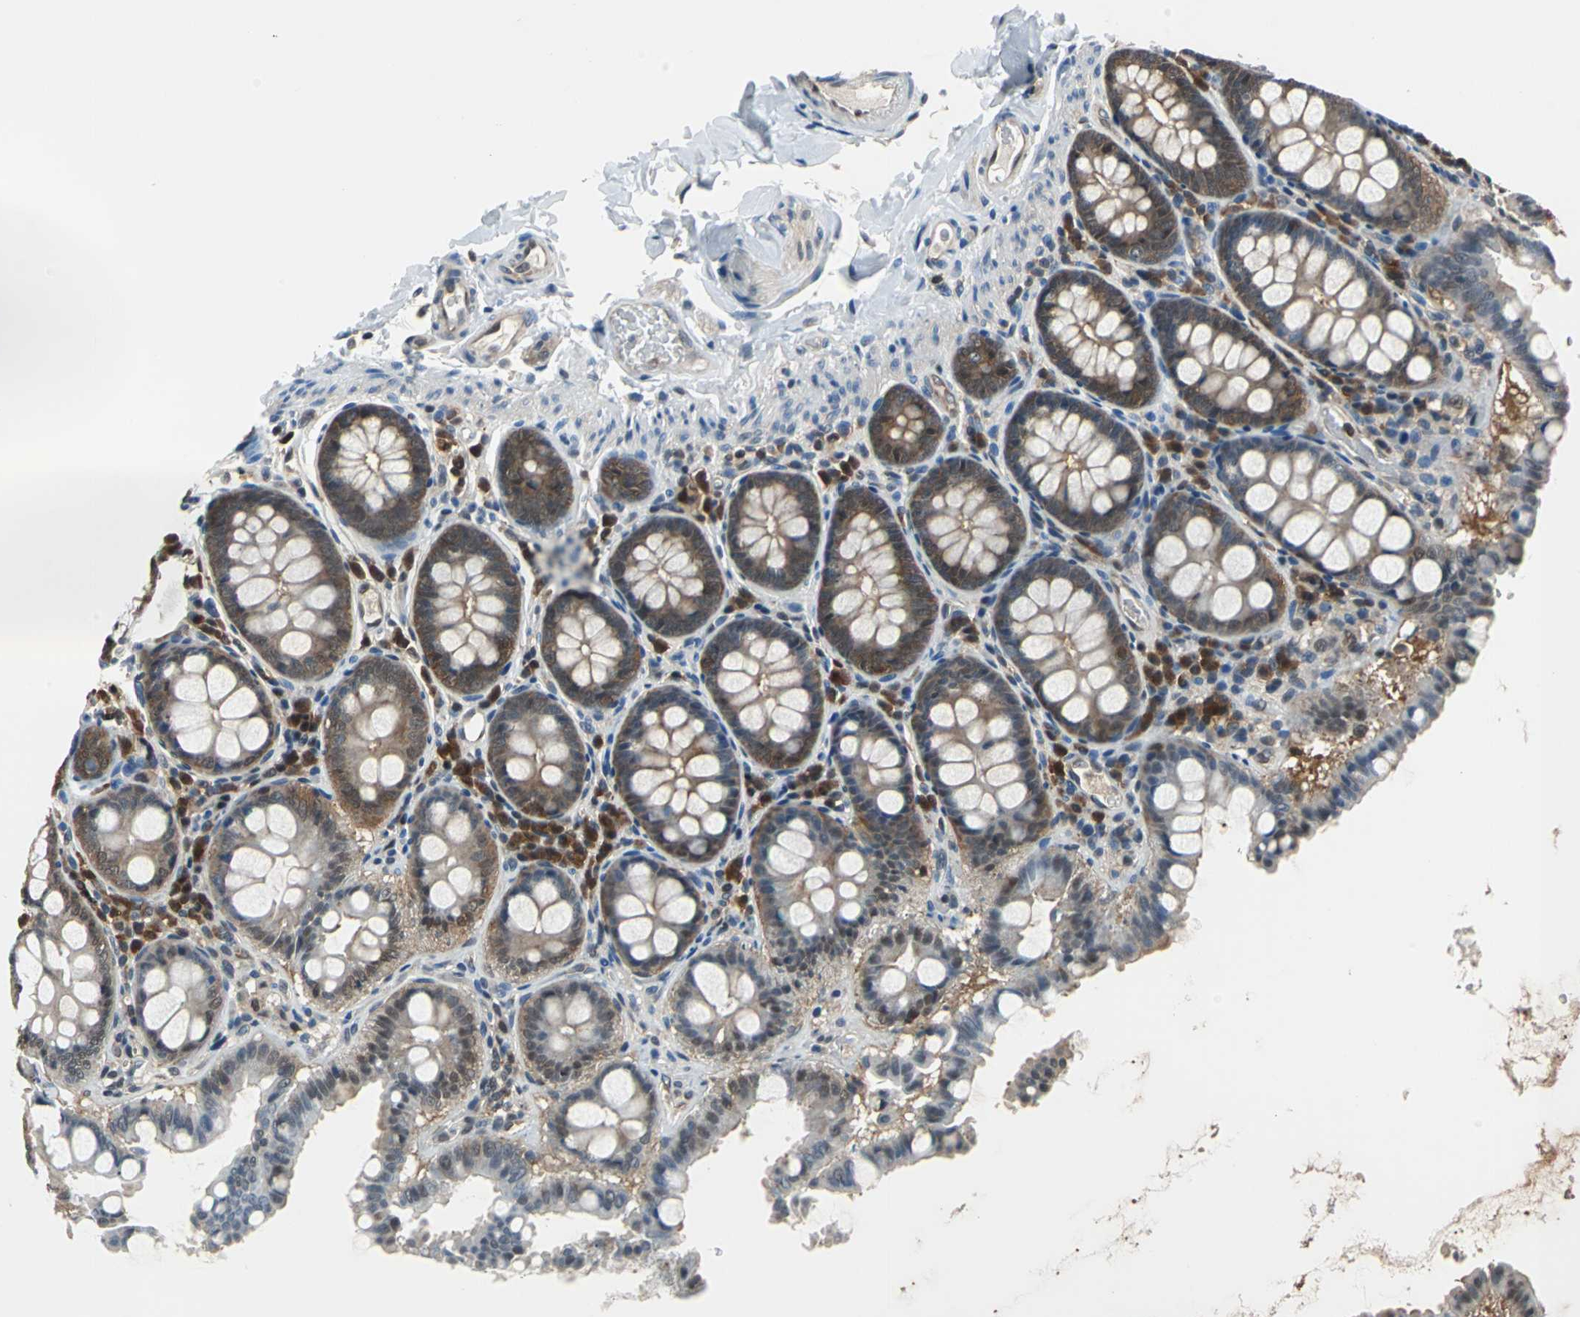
{"staining": {"intensity": "weak", "quantity": "25%-75%", "location": "cytoplasmic/membranous"}, "tissue": "colon", "cell_type": "Endothelial cells", "image_type": "normal", "snomed": [{"axis": "morphology", "description": "Normal tissue, NOS"}, {"axis": "topography", "description": "Colon"}], "caption": "This is an image of immunohistochemistry (IHC) staining of benign colon, which shows weak expression in the cytoplasmic/membranous of endothelial cells.", "gene": "PSME1", "patient": {"sex": "female", "age": 61}}